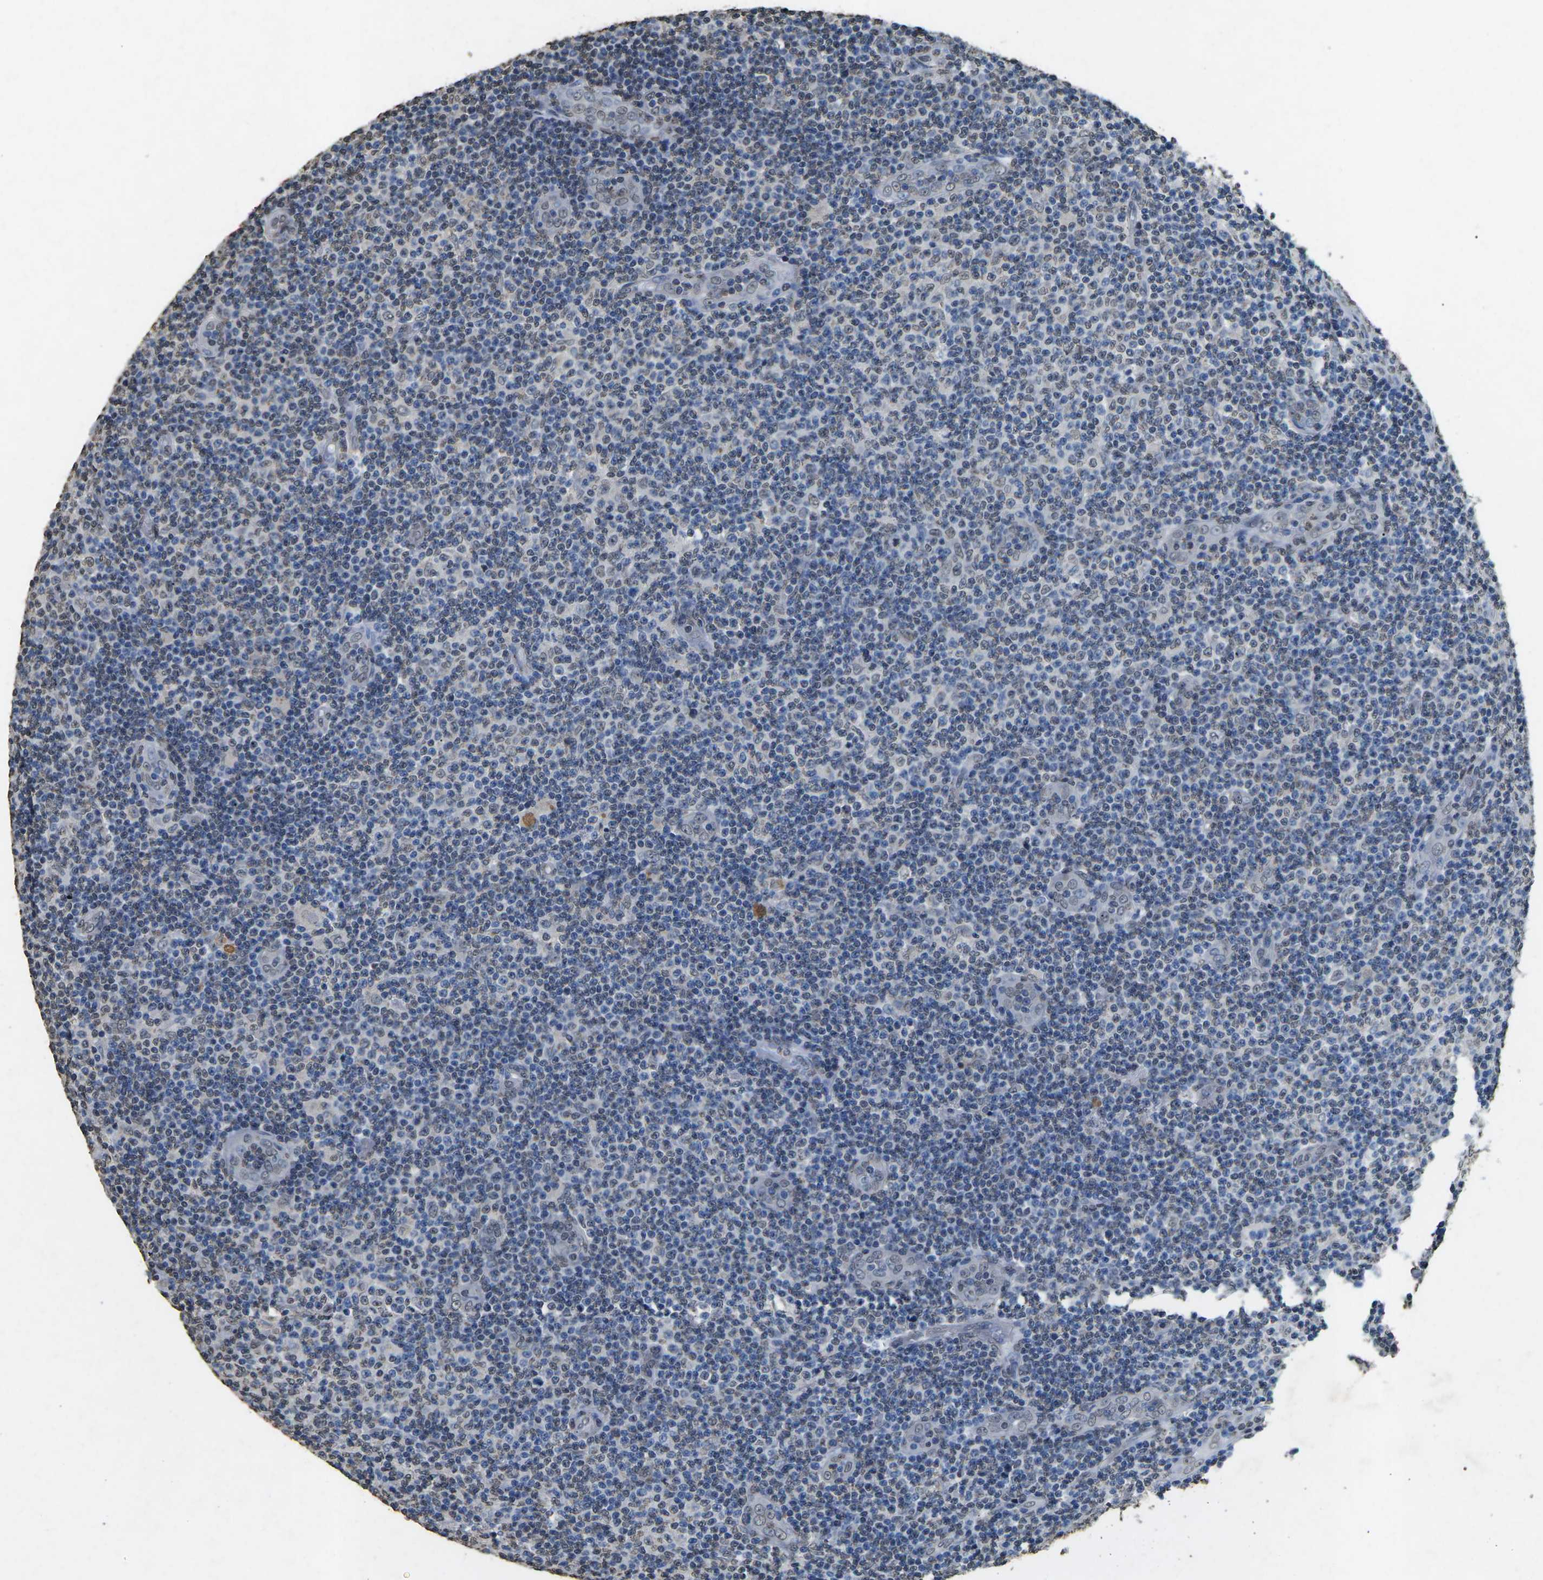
{"staining": {"intensity": "negative", "quantity": "none", "location": "none"}, "tissue": "lymphoma", "cell_type": "Tumor cells", "image_type": "cancer", "snomed": [{"axis": "morphology", "description": "Malignant lymphoma, non-Hodgkin's type, Low grade"}, {"axis": "topography", "description": "Lymph node"}], "caption": "A high-resolution micrograph shows IHC staining of lymphoma, which displays no significant positivity in tumor cells.", "gene": "SCNN1B", "patient": {"sex": "male", "age": 83}}